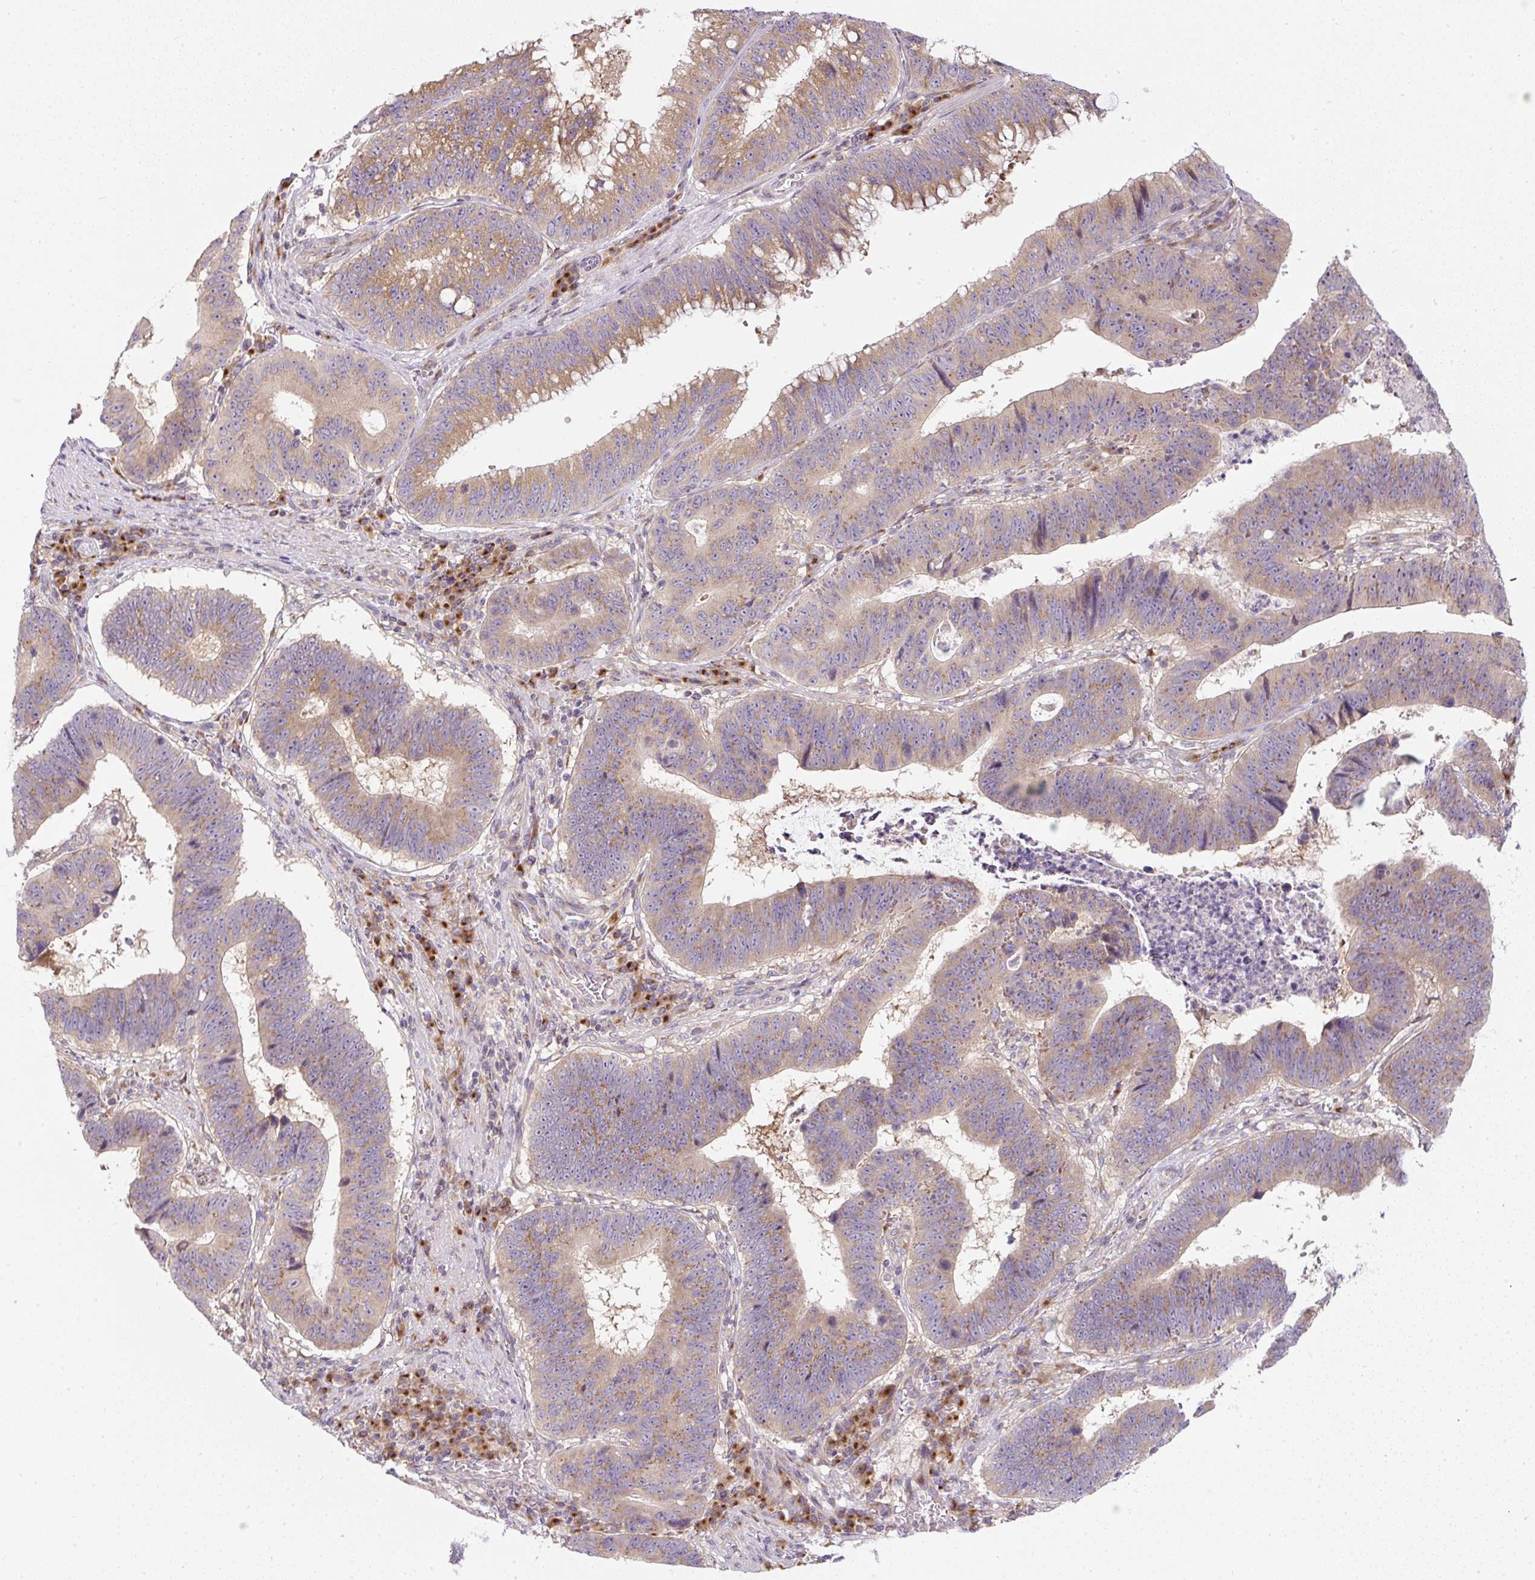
{"staining": {"intensity": "moderate", "quantity": ">75%", "location": "cytoplasmic/membranous"}, "tissue": "stomach cancer", "cell_type": "Tumor cells", "image_type": "cancer", "snomed": [{"axis": "morphology", "description": "Adenocarcinoma, NOS"}, {"axis": "topography", "description": "Stomach"}], "caption": "DAB immunohistochemical staining of human stomach cancer reveals moderate cytoplasmic/membranous protein expression in about >75% of tumor cells.", "gene": "MLX", "patient": {"sex": "male", "age": 59}}